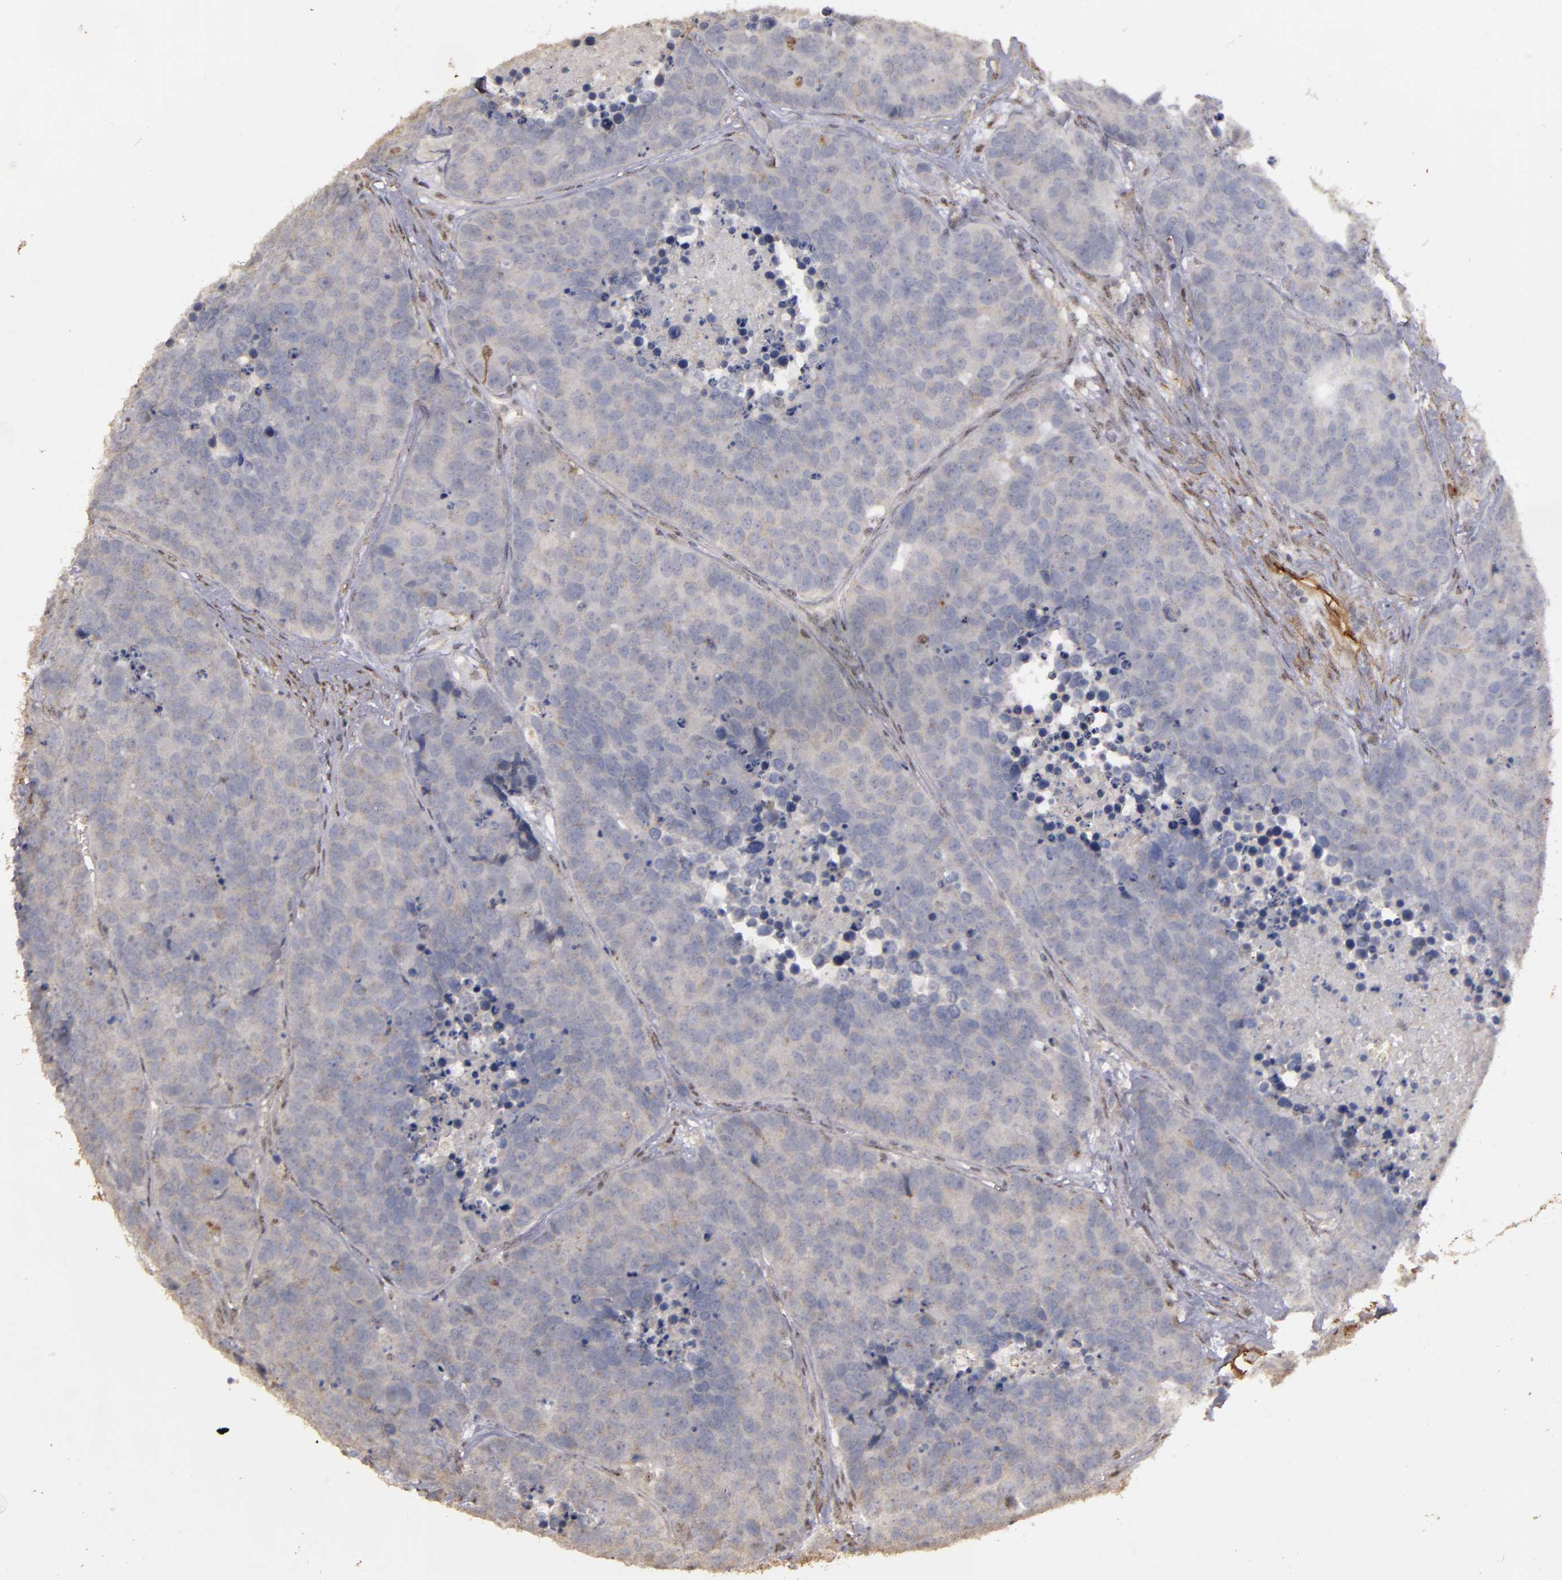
{"staining": {"intensity": "weak", "quantity": ">75%", "location": "cytoplasmic/membranous"}, "tissue": "carcinoid", "cell_type": "Tumor cells", "image_type": "cancer", "snomed": [{"axis": "morphology", "description": "Carcinoid, malignant, NOS"}, {"axis": "topography", "description": "Lung"}], "caption": "A low amount of weak cytoplasmic/membranous expression is seen in approximately >75% of tumor cells in carcinoid tissue.", "gene": "CD55", "patient": {"sex": "male", "age": 60}}